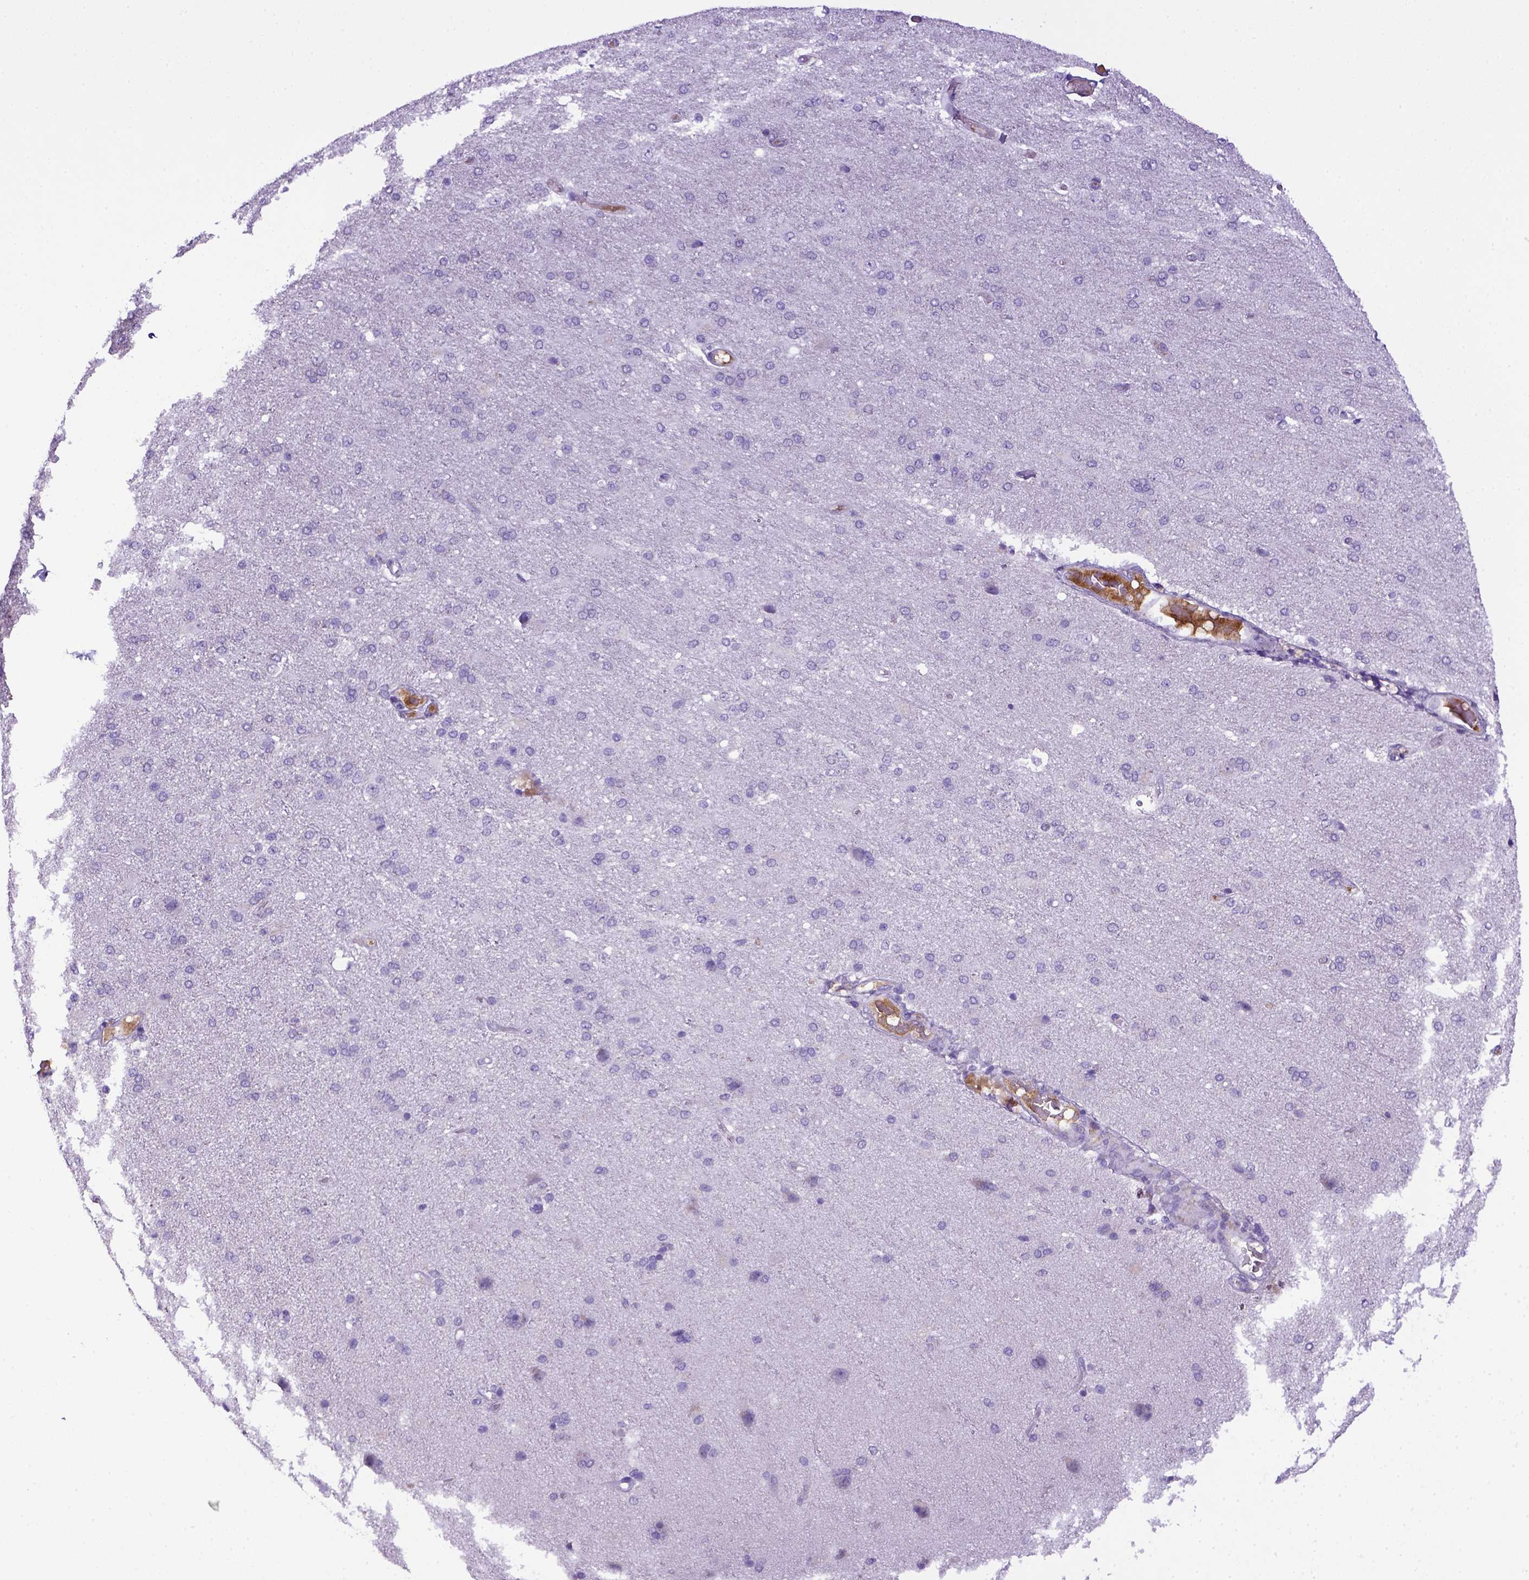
{"staining": {"intensity": "negative", "quantity": "none", "location": "none"}, "tissue": "cerebral cortex", "cell_type": "Endothelial cells", "image_type": "normal", "snomed": [{"axis": "morphology", "description": "Normal tissue, NOS"}, {"axis": "morphology", "description": "Glioma, malignant, High grade"}, {"axis": "topography", "description": "Cerebral cortex"}], "caption": "A high-resolution photomicrograph shows immunohistochemistry (IHC) staining of benign cerebral cortex, which displays no significant expression in endothelial cells.", "gene": "ITIH4", "patient": {"sex": "male", "age": 77}}